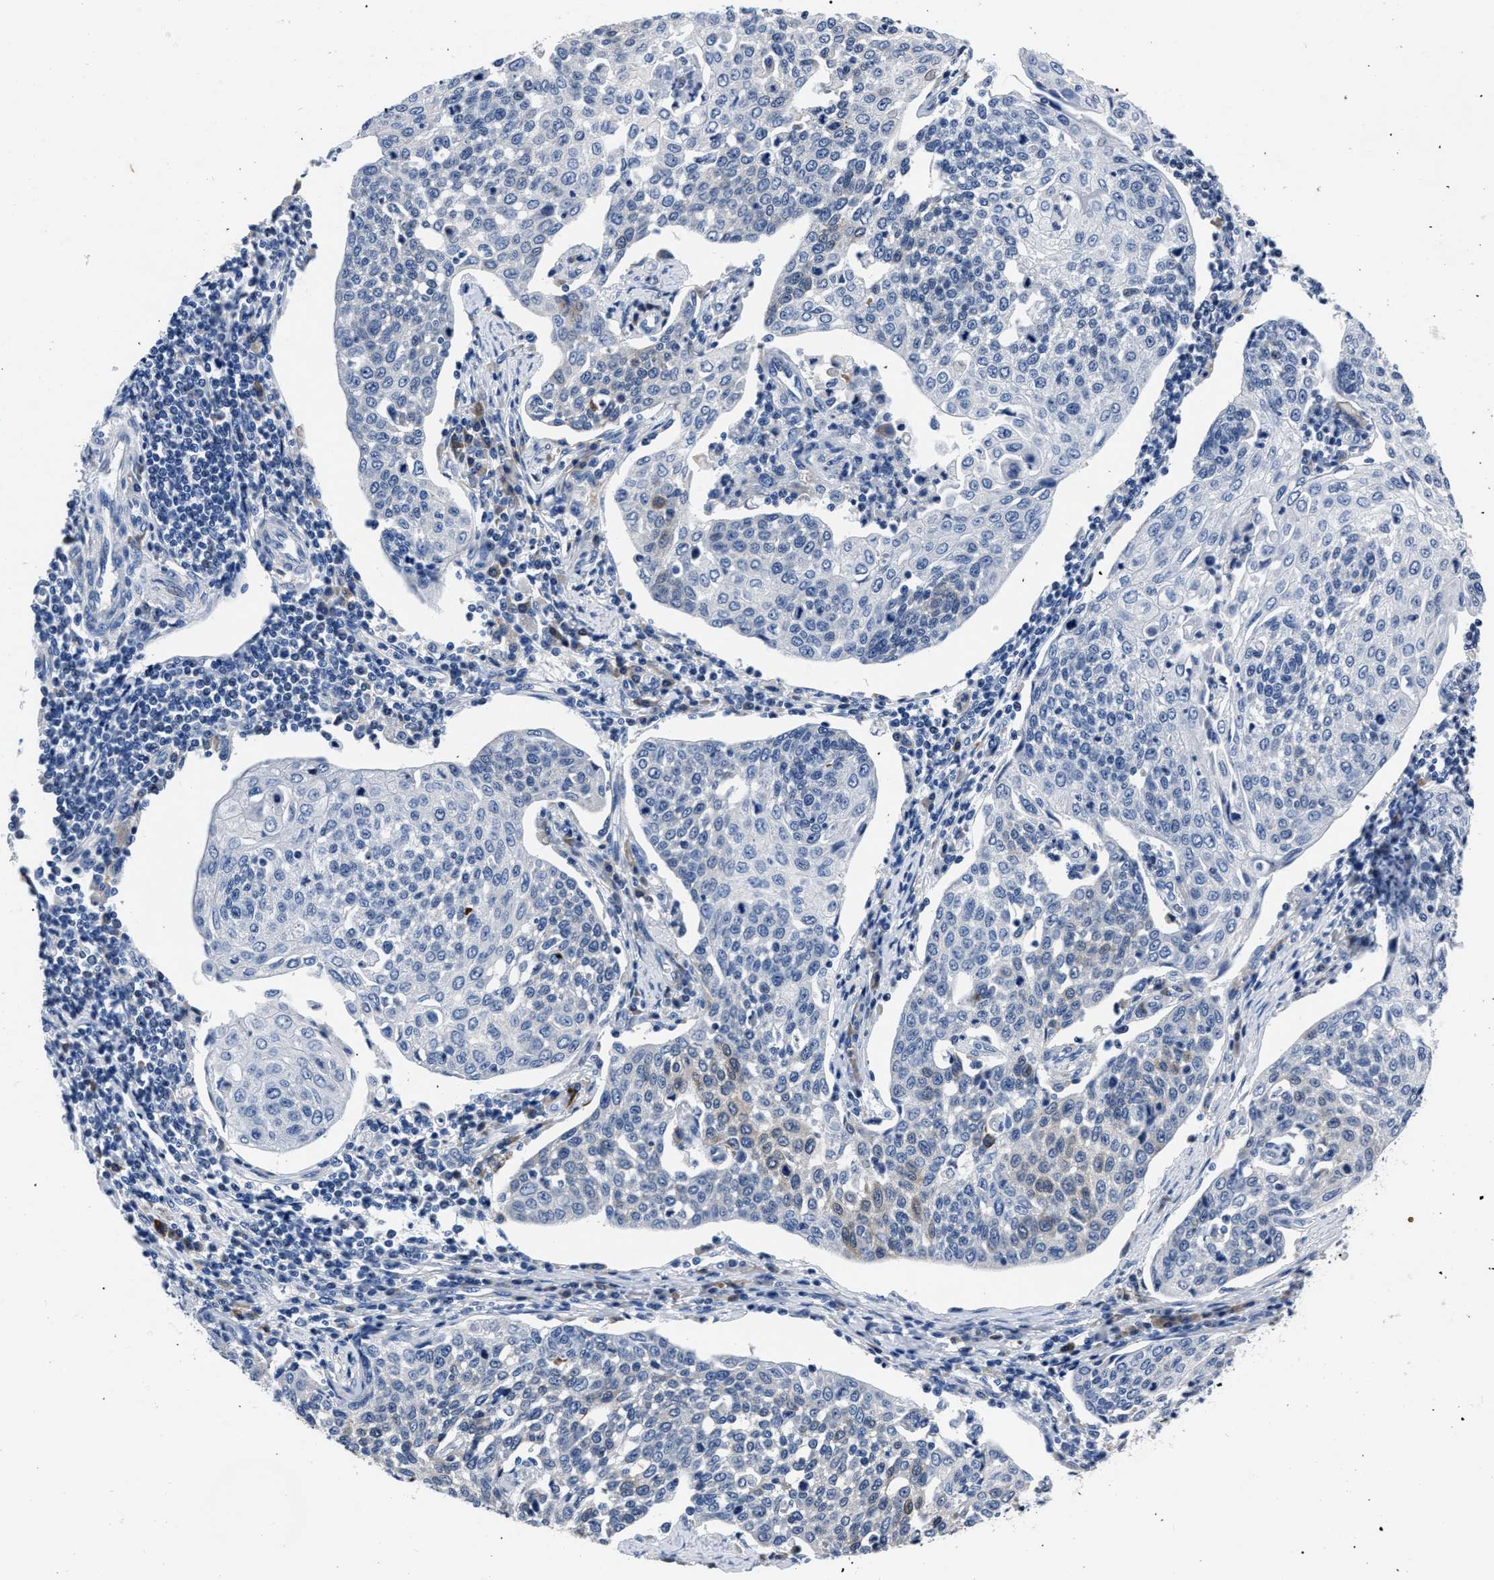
{"staining": {"intensity": "negative", "quantity": "none", "location": "none"}, "tissue": "cervical cancer", "cell_type": "Tumor cells", "image_type": "cancer", "snomed": [{"axis": "morphology", "description": "Squamous cell carcinoma, NOS"}, {"axis": "topography", "description": "Cervix"}], "caption": "This is an immunohistochemistry histopathology image of human cervical squamous cell carcinoma. There is no staining in tumor cells.", "gene": "MOV10L1", "patient": {"sex": "female", "age": 34}}